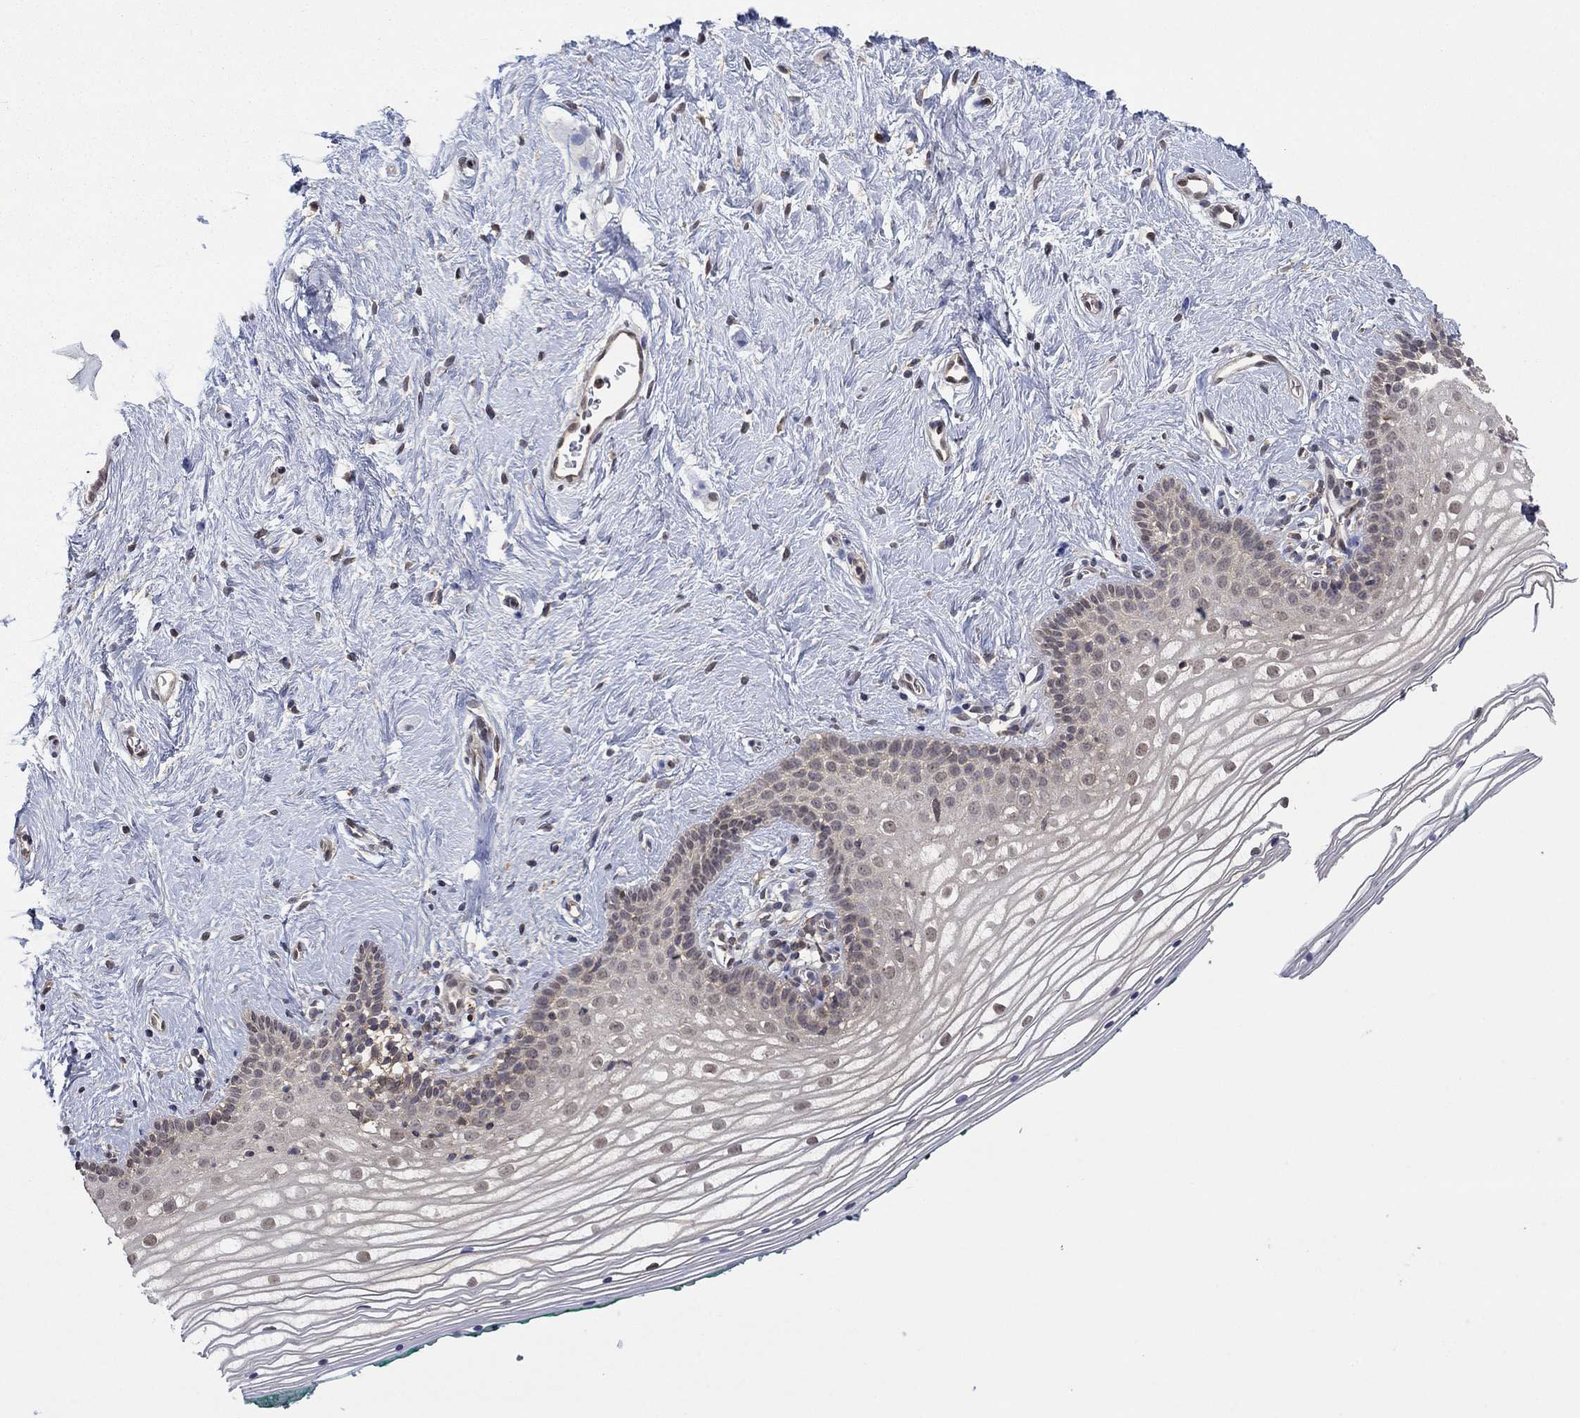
{"staining": {"intensity": "weak", "quantity": "25%-75%", "location": "nuclear"}, "tissue": "vagina", "cell_type": "Squamous epithelial cells", "image_type": "normal", "snomed": [{"axis": "morphology", "description": "Normal tissue, NOS"}, {"axis": "topography", "description": "Vagina"}], "caption": "Immunohistochemical staining of normal vagina shows 25%-75% levels of weak nuclear protein positivity in approximately 25%-75% of squamous epithelial cells.", "gene": "RNF114", "patient": {"sex": "female", "age": 36}}